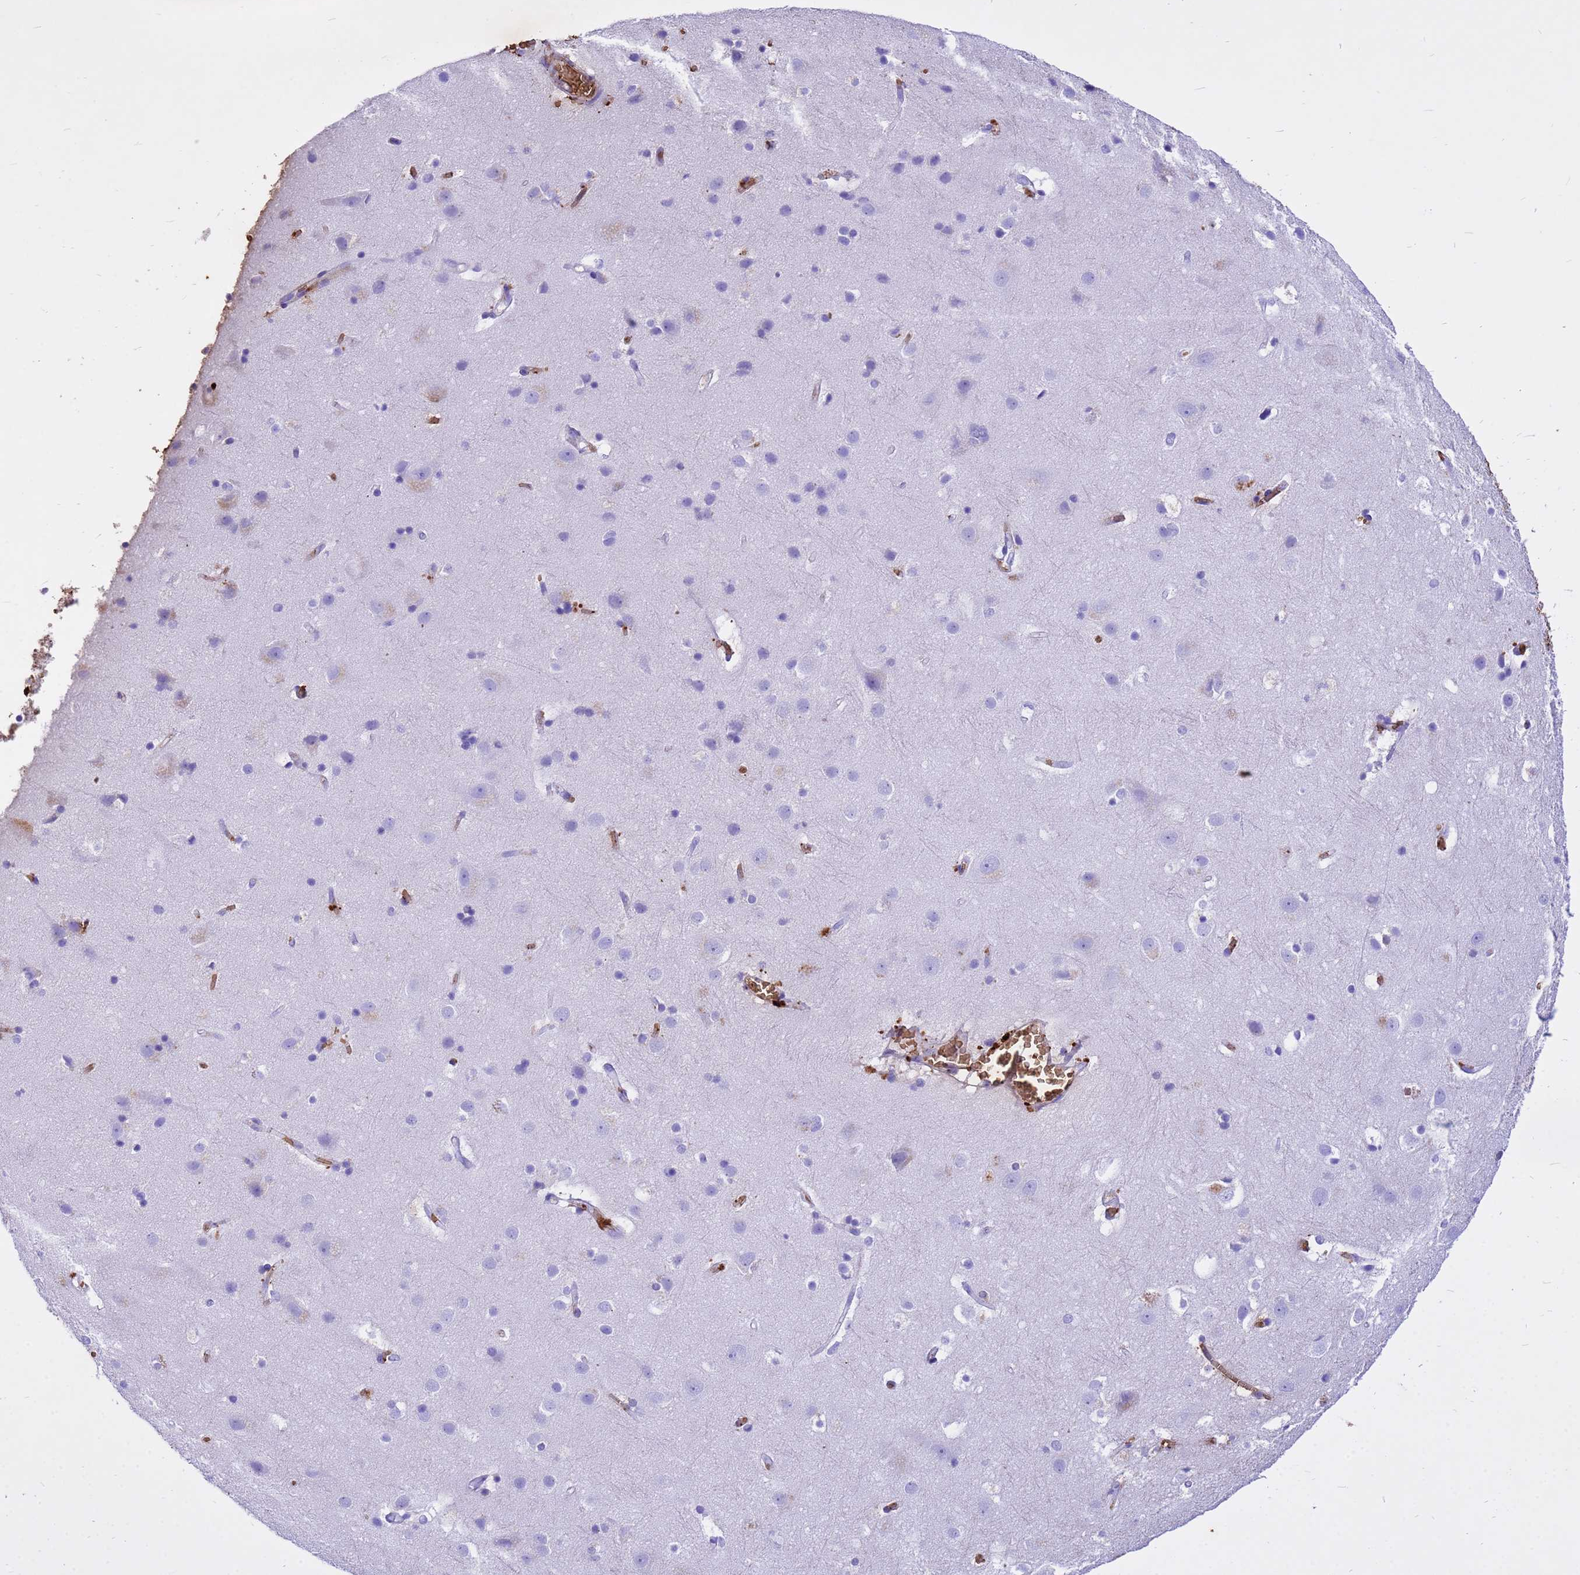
{"staining": {"intensity": "moderate", "quantity": "<25%", "location": "cytoplasmic/membranous"}, "tissue": "cerebral cortex", "cell_type": "Endothelial cells", "image_type": "normal", "snomed": [{"axis": "morphology", "description": "Normal tissue, NOS"}, {"axis": "topography", "description": "Cerebral cortex"}], "caption": "This is an image of immunohistochemistry (IHC) staining of normal cerebral cortex, which shows moderate positivity in the cytoplasmic/membranous of endothelial cells.", "gene": "HBA1", "patient": {"sex": "male", "age": 54}}